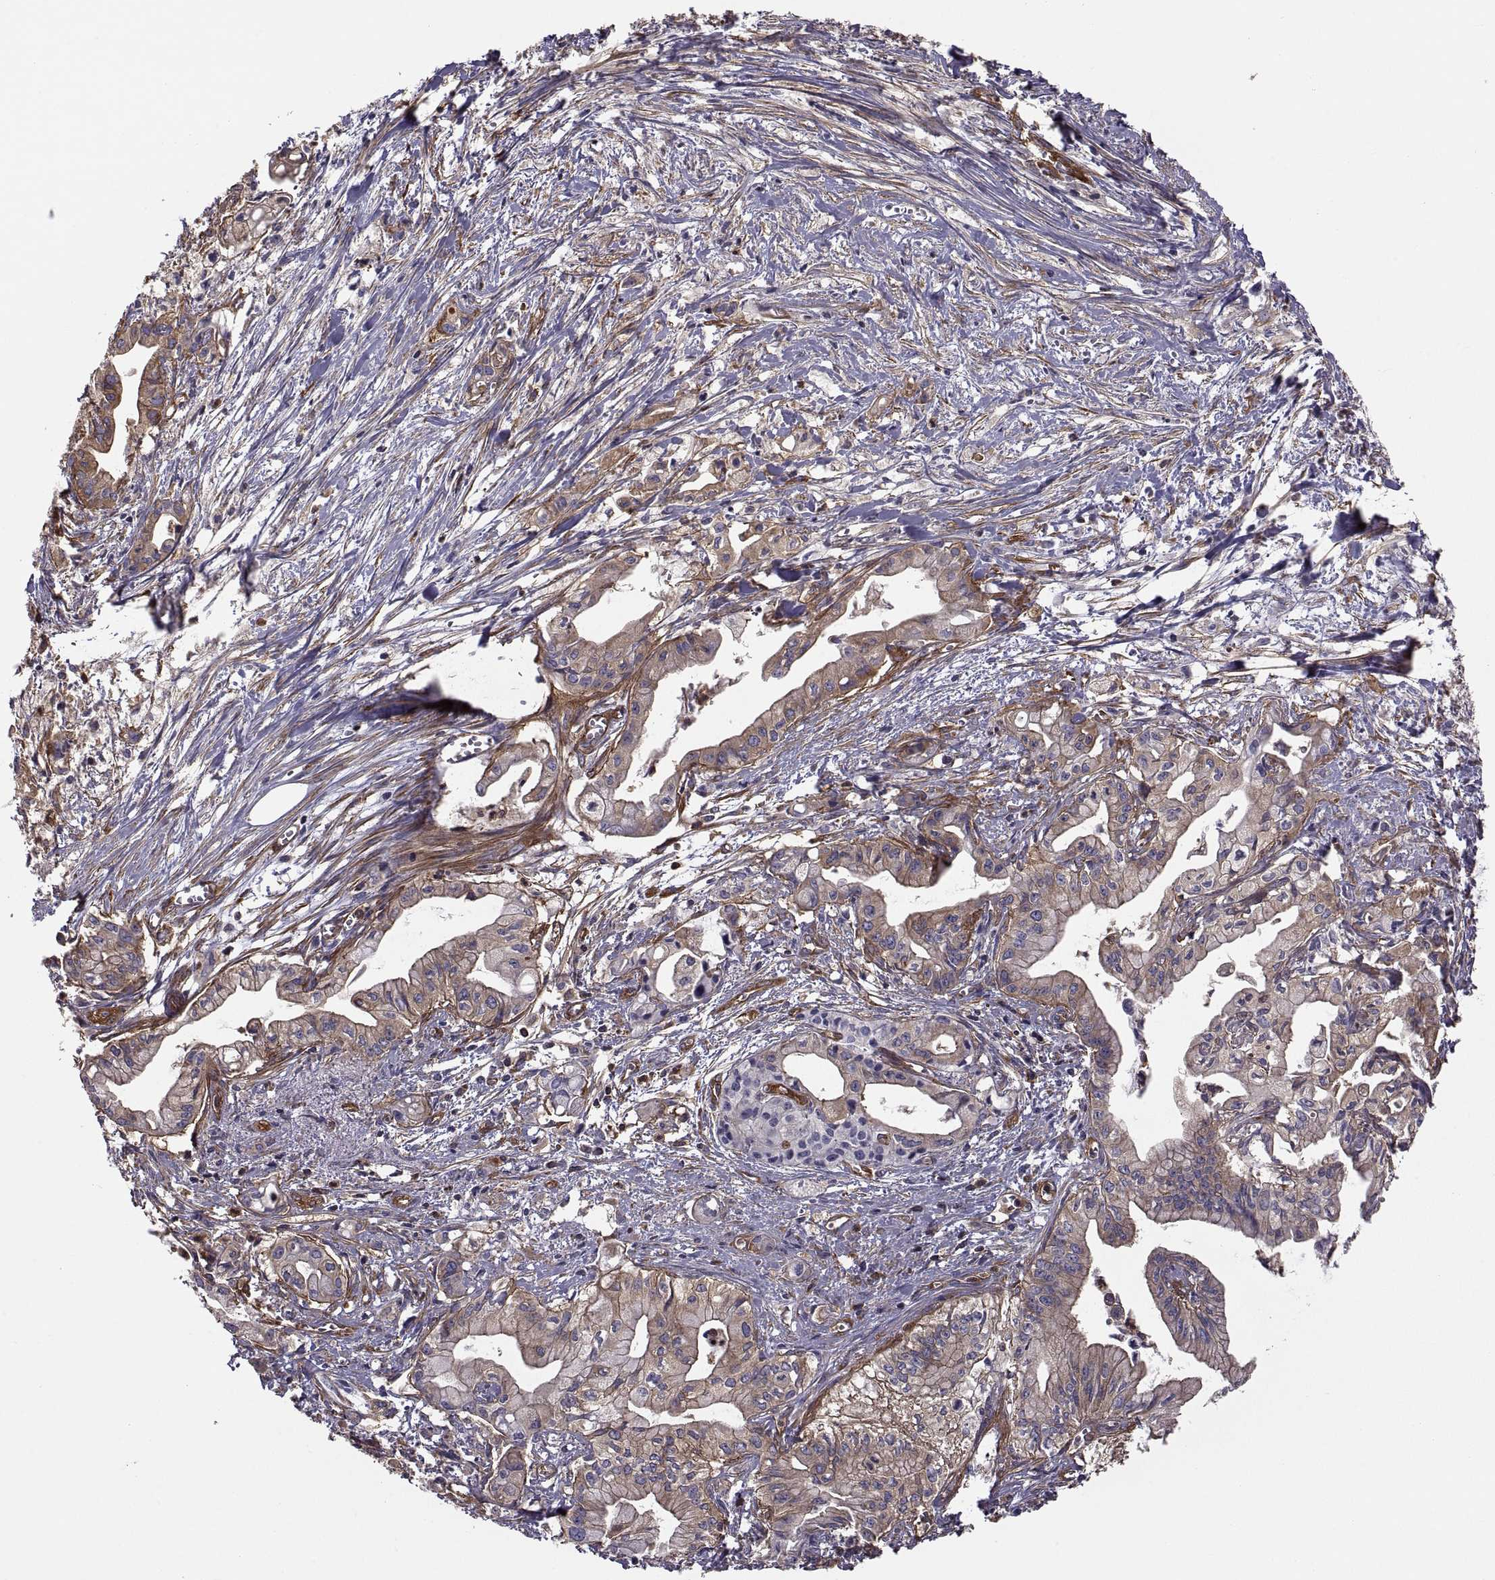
{"staining": {"intensity": "moderate", "quantity": ">75%", "location": "cytoplasmic/membranous"}, "tissue": "pancreatic cancer", "cell_type": "Tumor cells", "image_type": "cancer", "snomed": [{"axis": "morphology", "description": "Adenocarcinoma, NOS"}, {"axis": "topography", "description": "Pancreas"}], "caption": "Pancreatic cancer (adenocarcinoma) stained with a protein marker shows moderate staining in tumor cells.", "gene": "MYH9", "patient": {"sex": "male", "age": 71}}